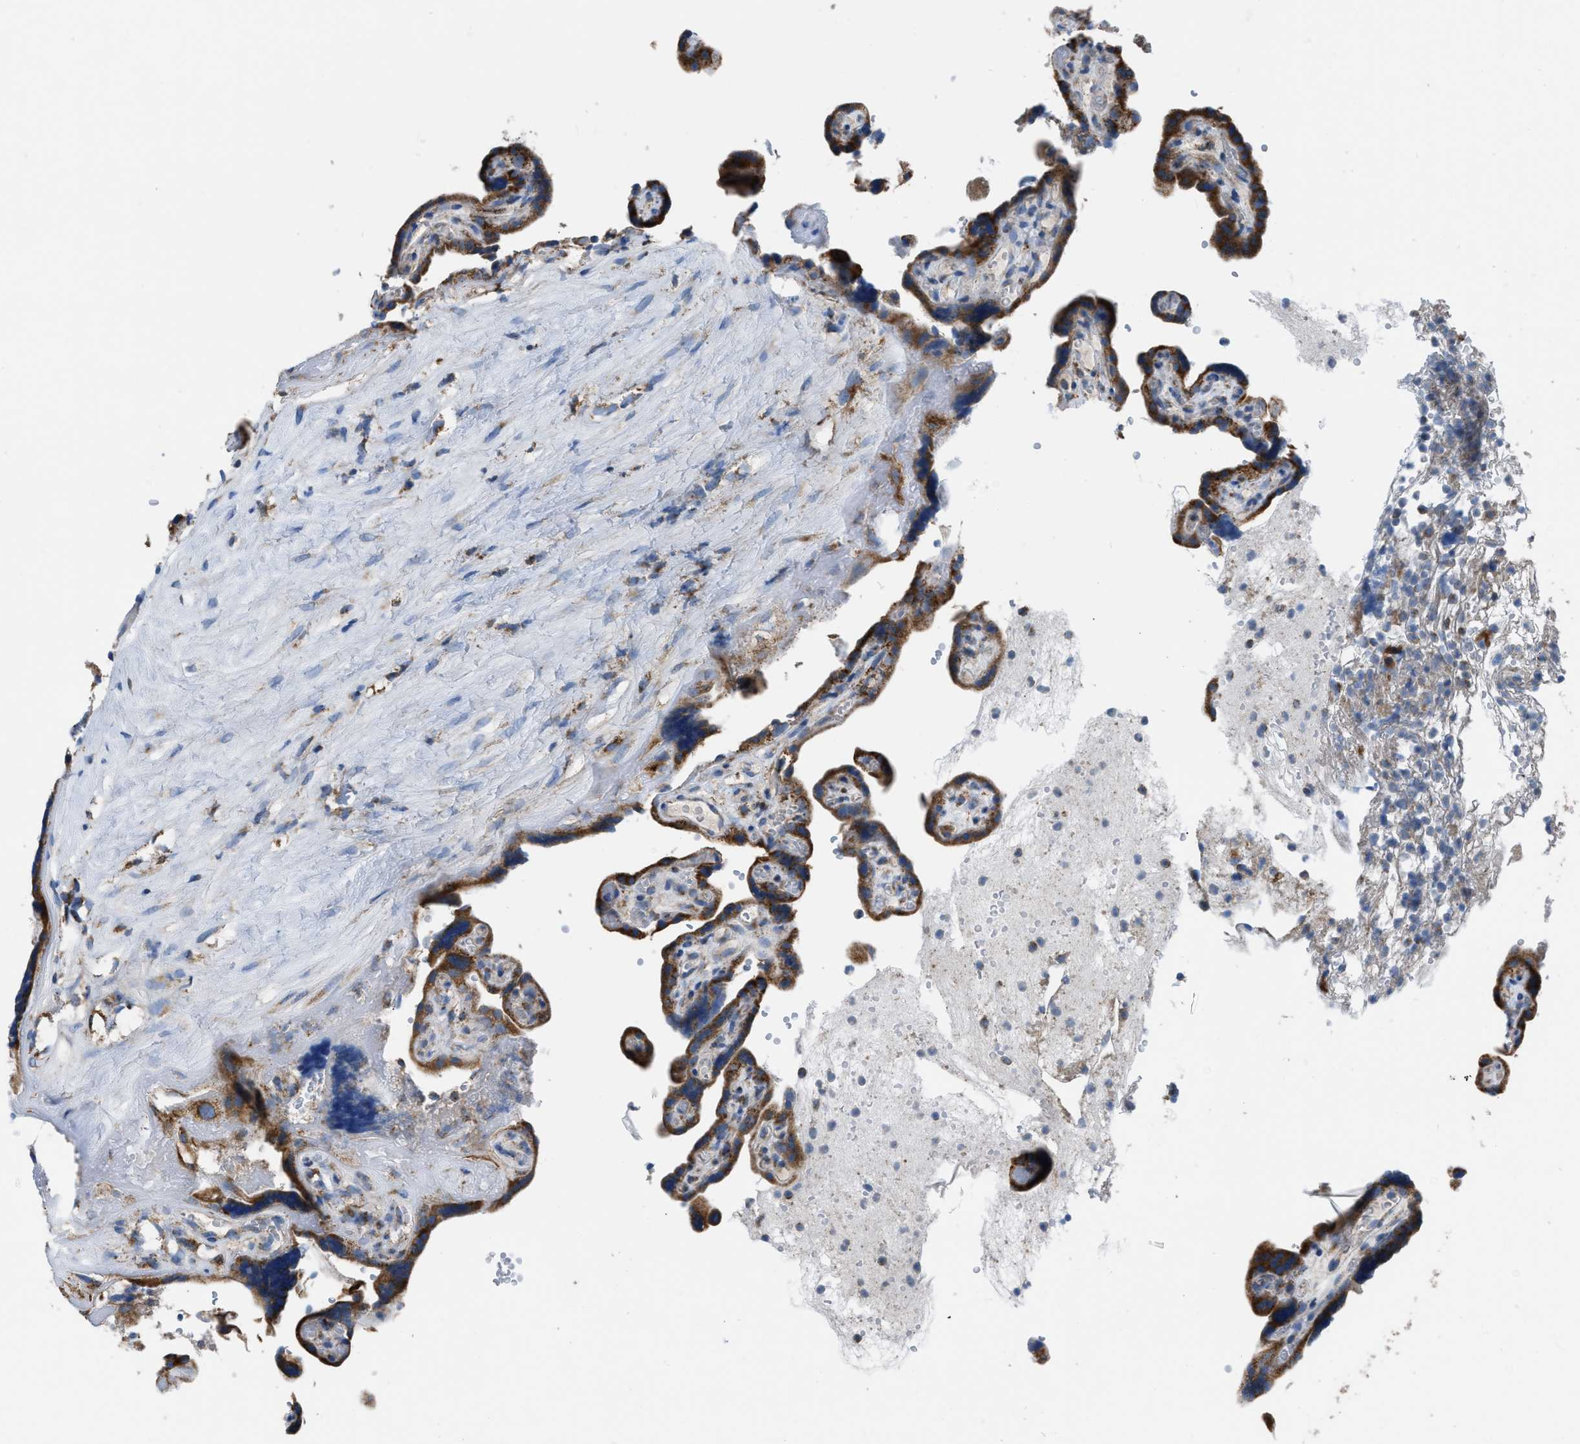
{"staining": {"intensity": "strong", "quantity": ">75%", "location": "cytoplasmic/membranous"}, "tissue": "placenta", "cell_type": "Decidual cells", "image_type": "normal", "snomed": [{"axis": "morphology", "description": "Normal tissue, NOS"}, {"axis": "topography", "description": "Placenta"}], "caption": "A brown stain highlights strong cytoplasmic/membranous positivity of a protein in decidual cells of normal human placenta.", "gene": "ETFB", "patient": {"sex": "female", "age": 30}}